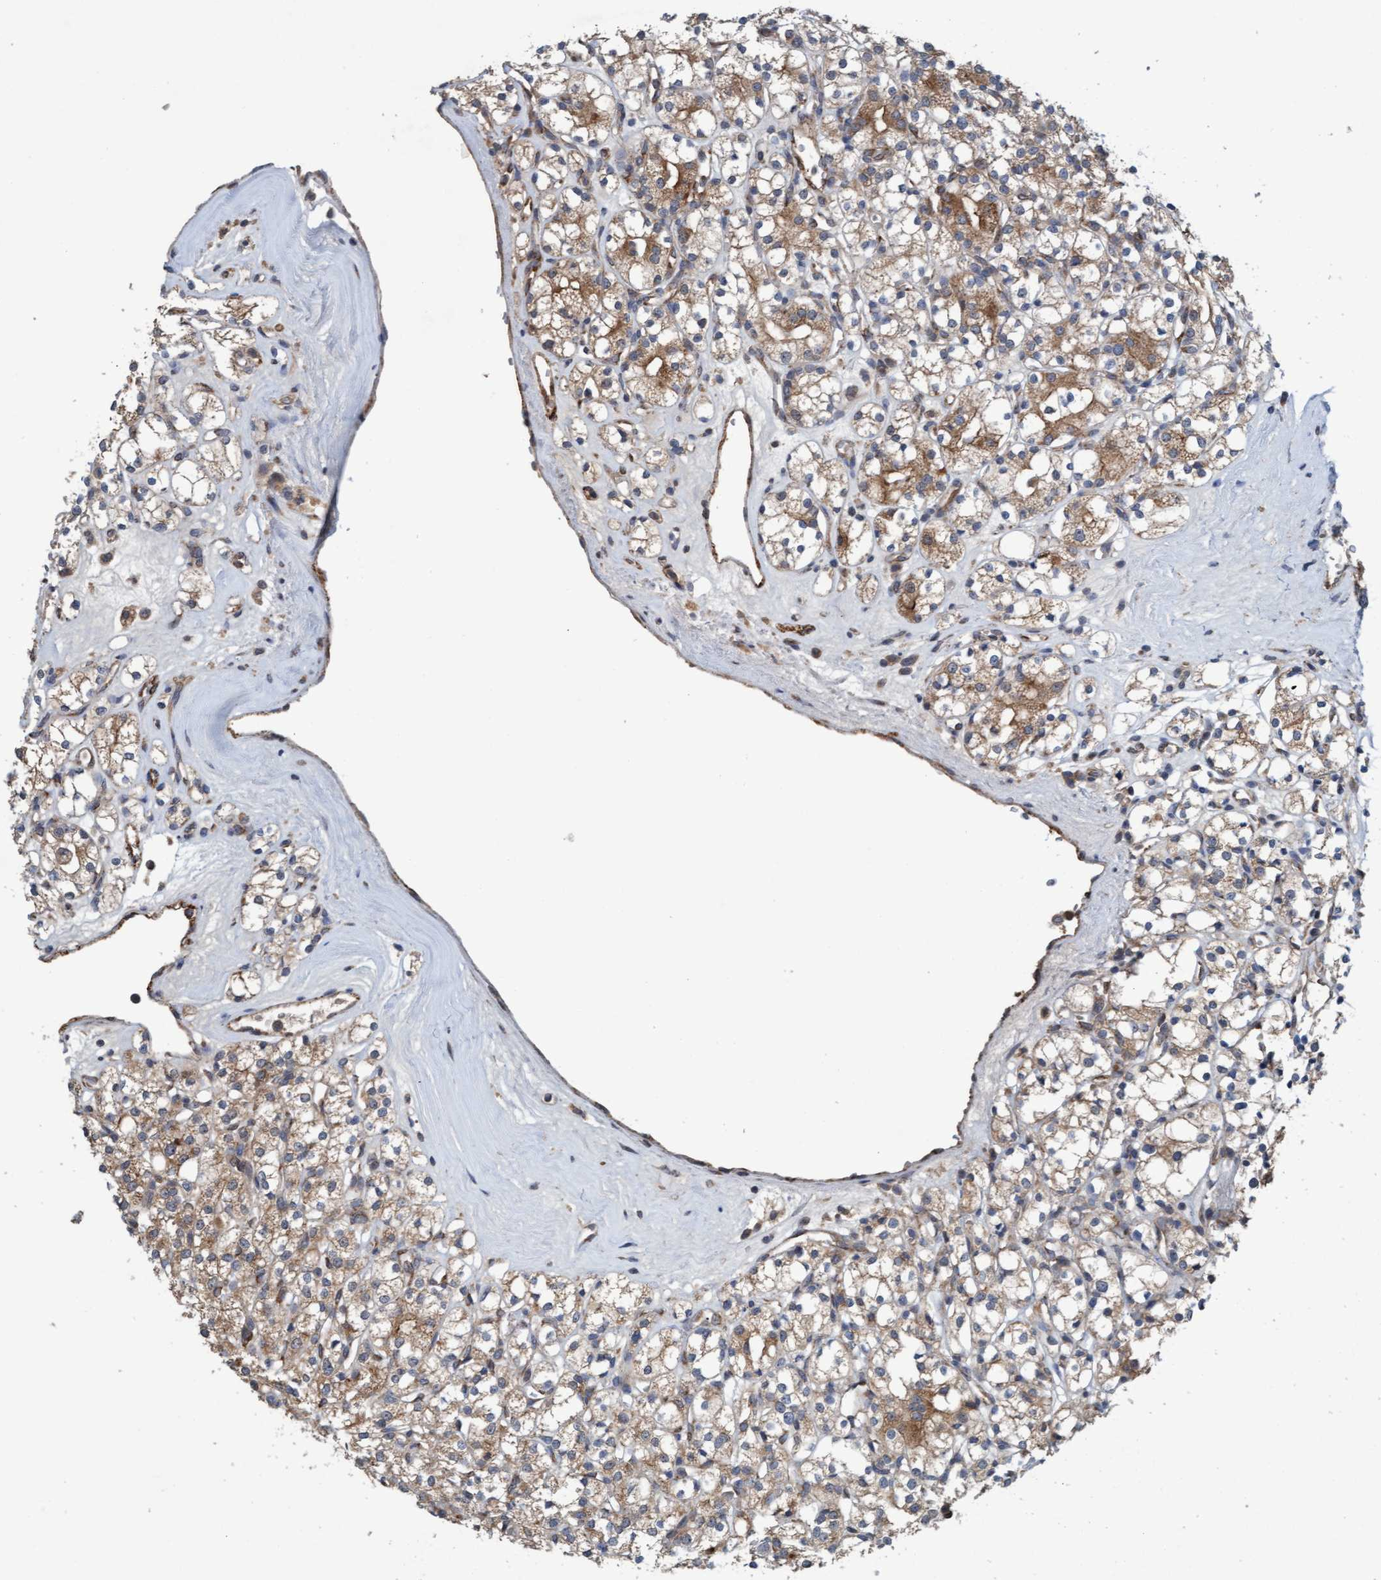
{"staining": {"intensity": "moderate", "quantity": ">75%", "location": "cytoplasmic/membranous"}, "tissue": "renal cancer", "cell_type": "Tumor cells", "image_type": "cancer", "snomed": [{"axis": "morphology", "description": "Adenocarcinoma, NOS"}, {"axis": "topography", "description": "Kidney"}], "caption": "An image showing moderate cytoplasmic/membranous expression in approximately >75% of tumor cells in renal adenocarcinoma, as visualized by brown immunohistochemical staining.", "gene": "ZNF566", "patient": {"sex": "male", "age": 77}}